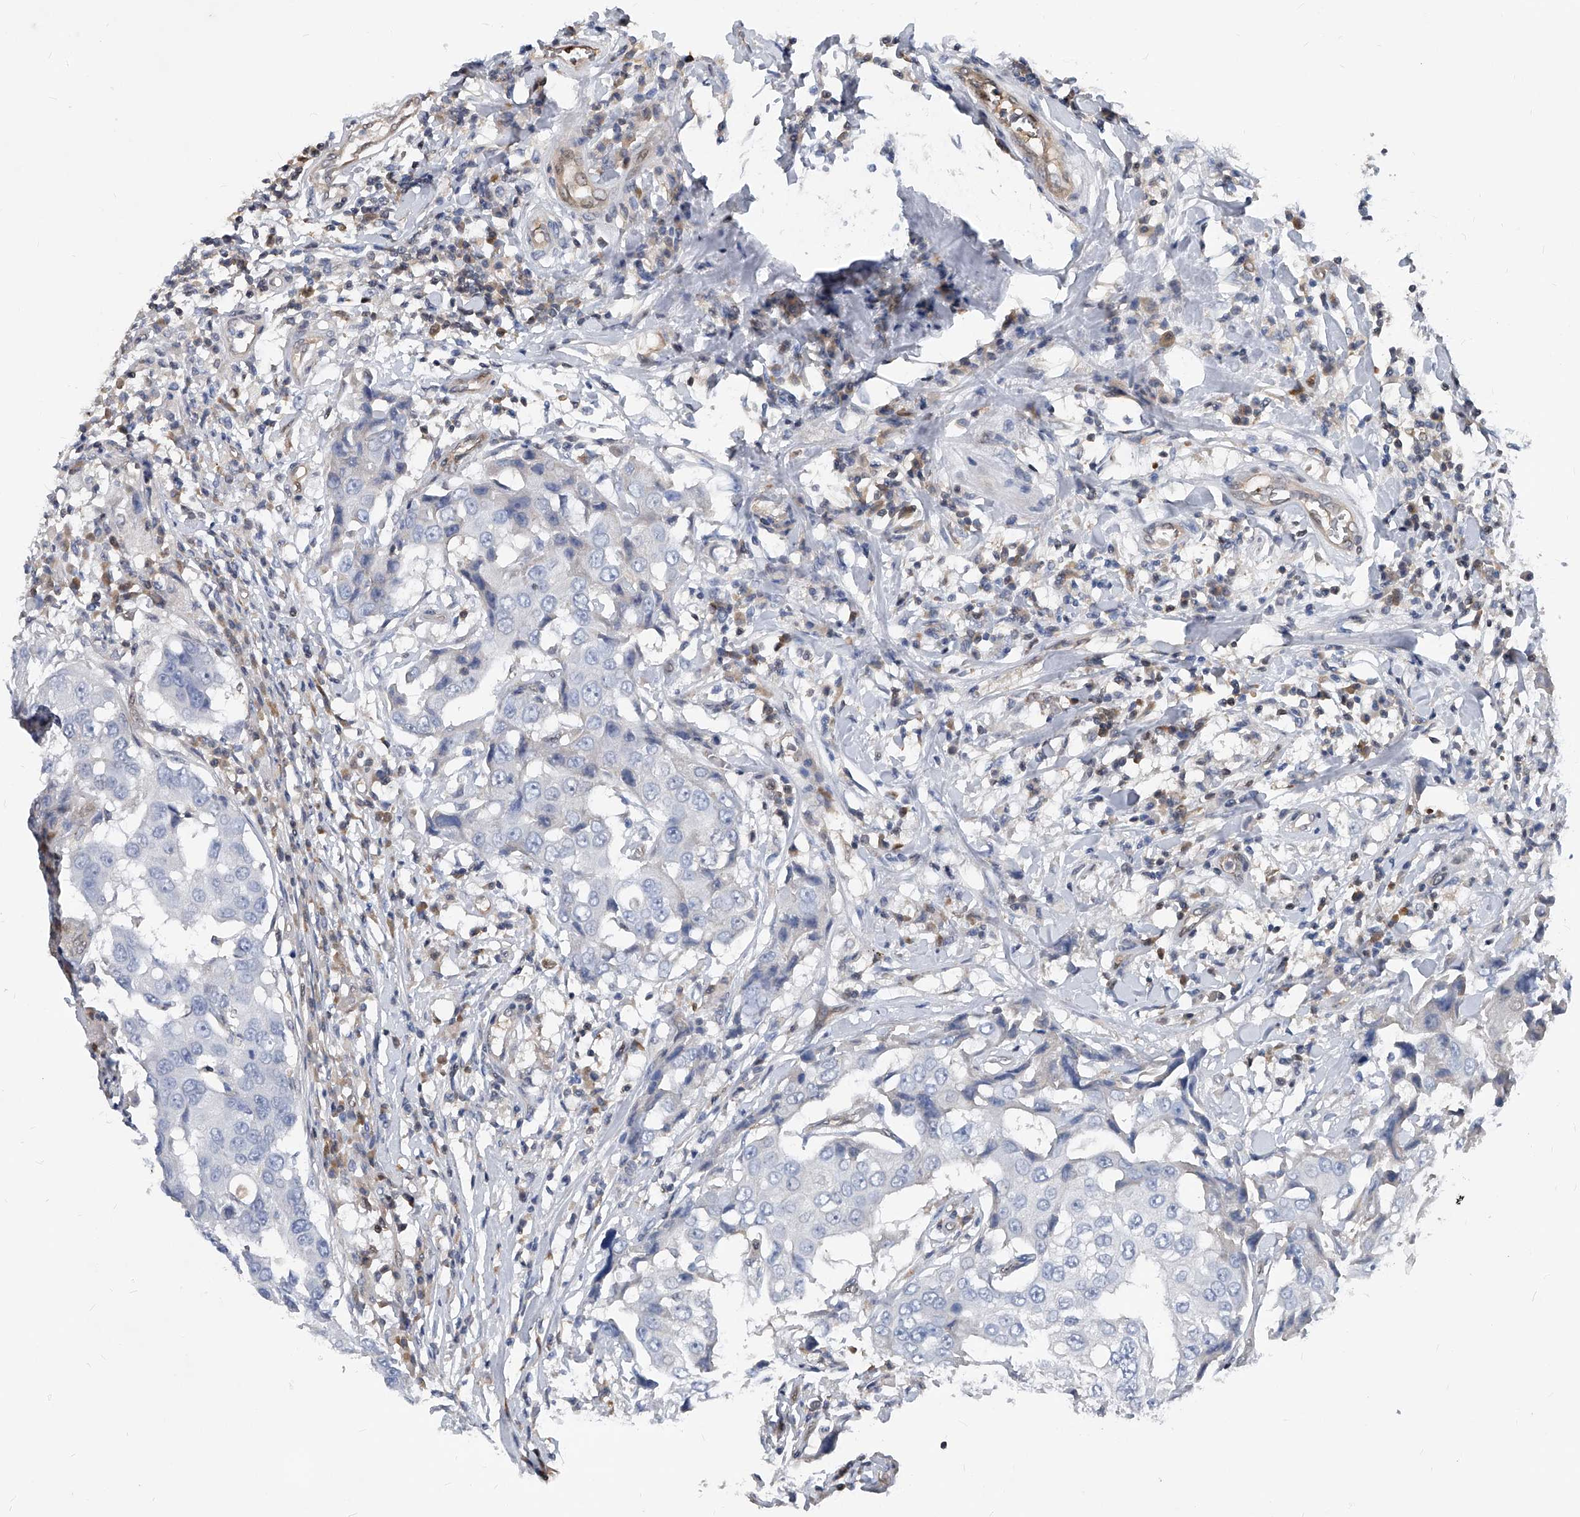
{"staining": {"intensity": "negative", "quantity": "none", "location": "none"}, "tissue": "breast cancer", "cell_type": "Tumor cells", "image_type": "cancer", "snomed": [{"axis": "morphology", "description": "Duct carcinoma"}, {"axis": "topography", "description": "Breast"}], "caption": "DAB (3,3'-diaminobenzidine) immunohistochemical staining of breast cancer demonstrates no significant expression in tumor cells.", "gene": "MAP2K6", "patient": {"sex": "female", "age": 27}}